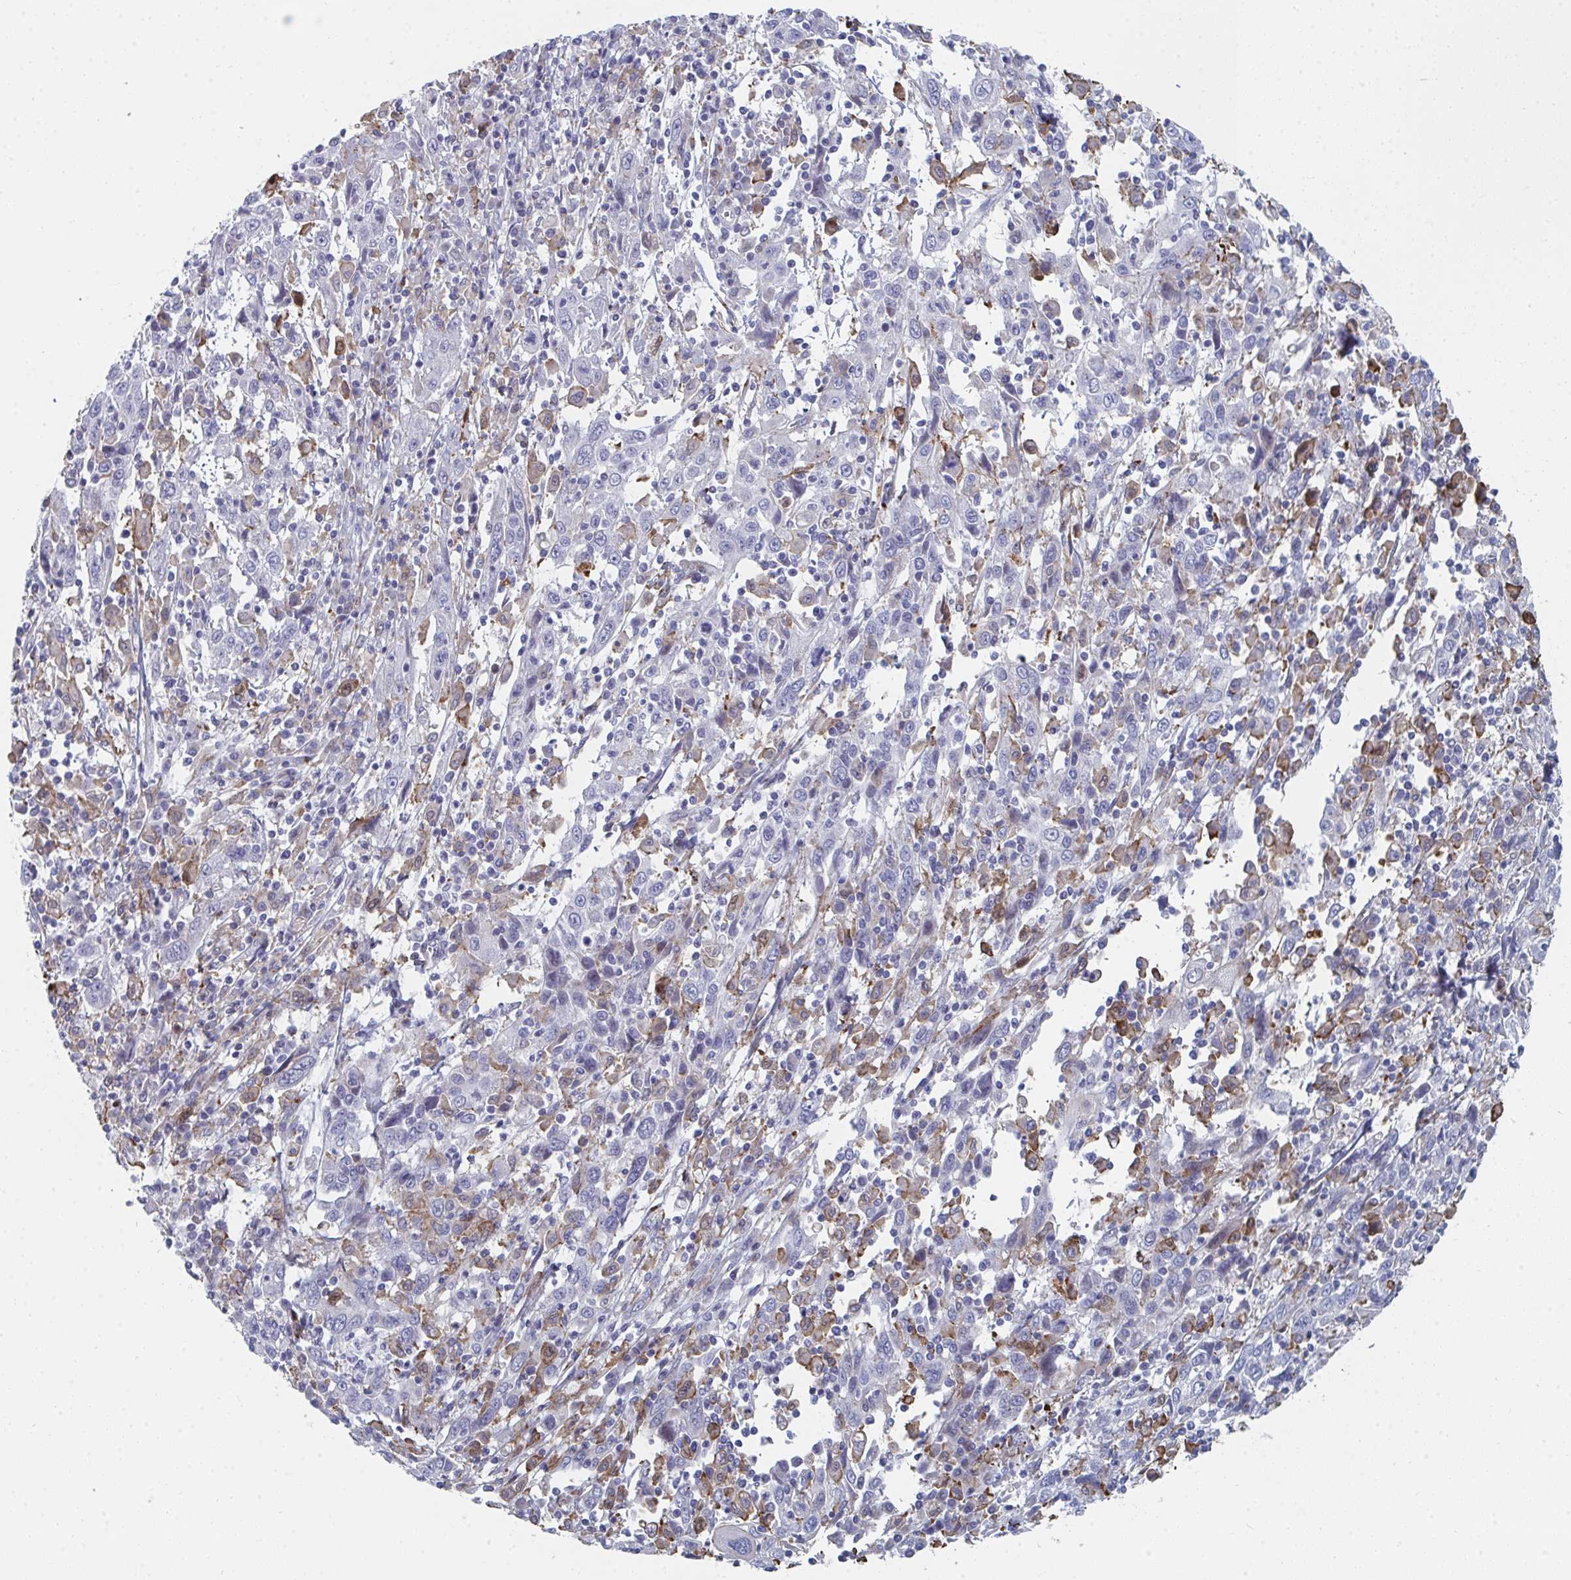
{"staining": {"intensity": "negative", "quantity": "none", "location": "none"}, "tissue": "cervical cancer", "cell_type": "Tumor cells", "image_type": "cancer", "snomed": [{"axis": "morphology", "description": "Squamous cell carcinoma, NOS"}, {"axis": "topography", "description": "Cervix"}], "caption": "The immunohistochemistry photomicrograph has no significant positivity in tumor cells of squamous cell carcinoma (cervical) tissue. Brightfield microscopy of IHC stained with DAB (3,3'-diaminobenzidine) (brown) and hematoxylin (blue), captured at high magnification.", "gene": "PSMG1", "patient": {"sex": "female", "age": 46}}